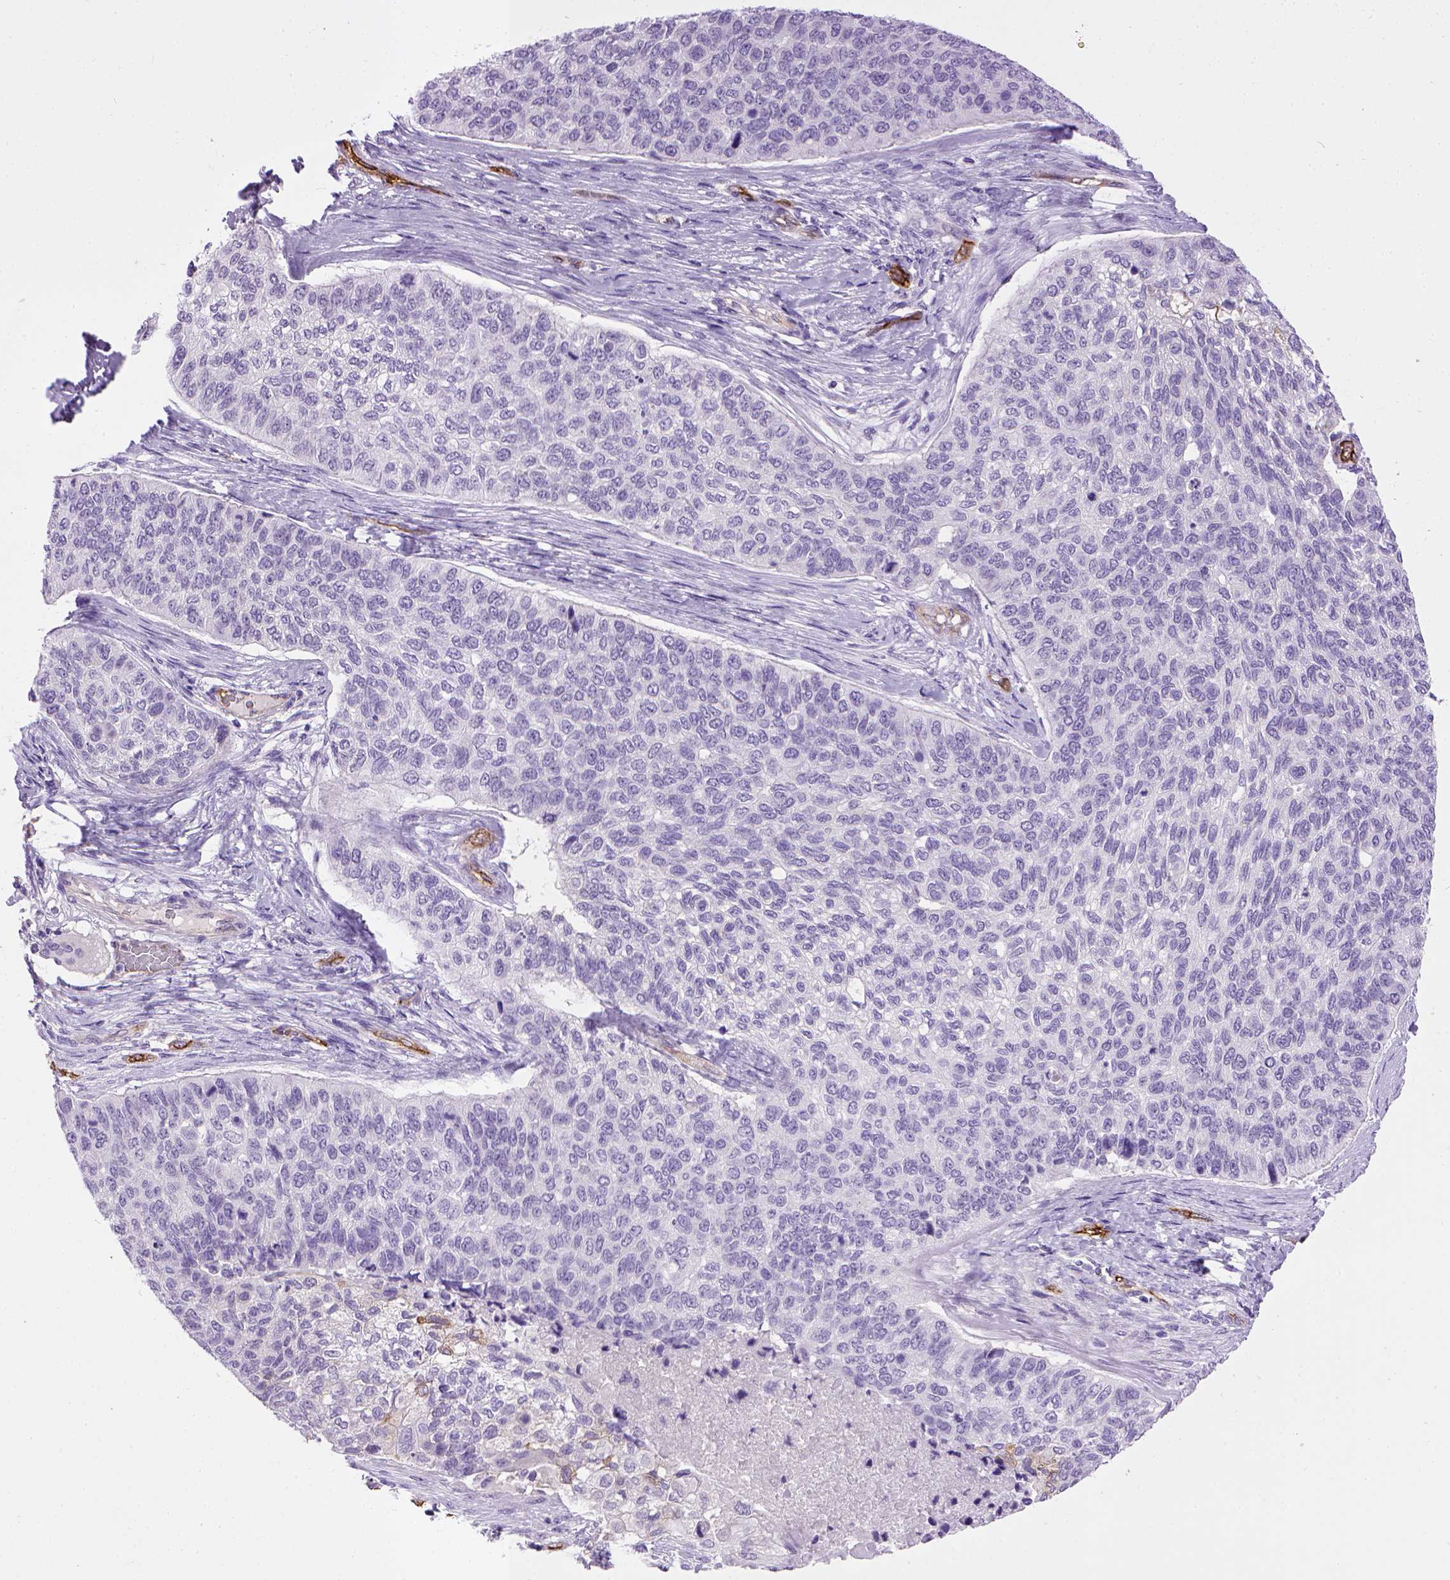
{"staining": {"intensity": "negative", "quantity": "none", "location": "none"}, "tissue": "lung cancer", "cell_type": "Tumor cells", "image_type": "cancer", "snomed": [{"axis": "morphology", "description": "Squamous cell carcinoma, NOS"}, {"axis": "topography", "description": "Lung"}], "caption": "Lung squamous cell carcinoma stained for a protein using immunohistochemistry (IHC) reveals no staining tumor cells.", "gene": "ENG", "patient": {"sex": "male", "age": 69}}